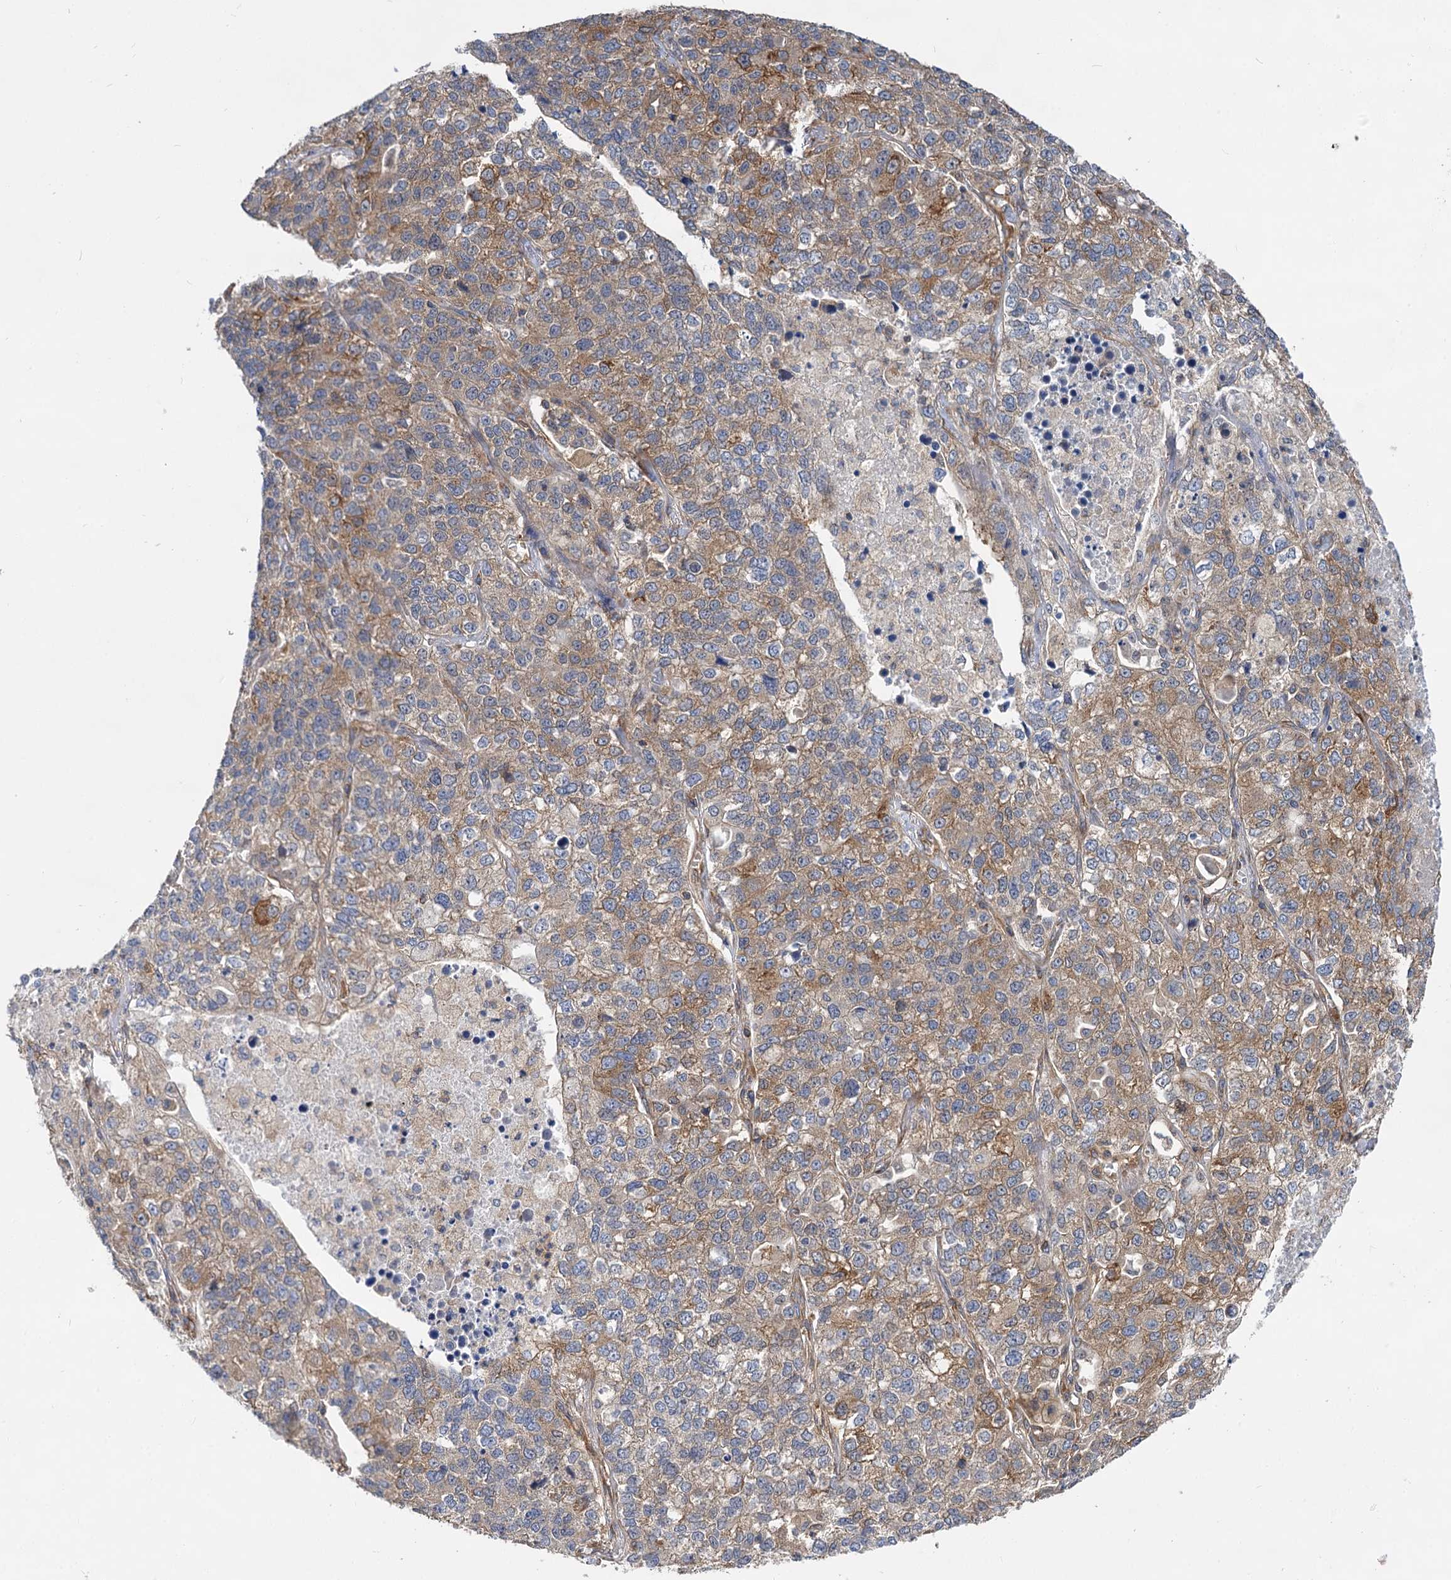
{"staining": {"intensity": "moderate", "quantity": "25%-75%", "location": "cytoplasmic/membranous"}, "tissue": "lung cancer", "cell_type": "Tumor cells", "image_type": "cancer", "snomed": [{"axis": "morphology", "description": "Adenocarcinoma, NOS"}, {"axis": "topography", "description": "Lung"}], "caption": "Immunohistochemistry (IHC) of lung adenocarcinoma displays medium levels of moderate cytoplasmic/membranous positivity in approximately 25%-75% of tumor cells.", "gene": "PACS1", "patient": {"sex": "male", "age": 49}}